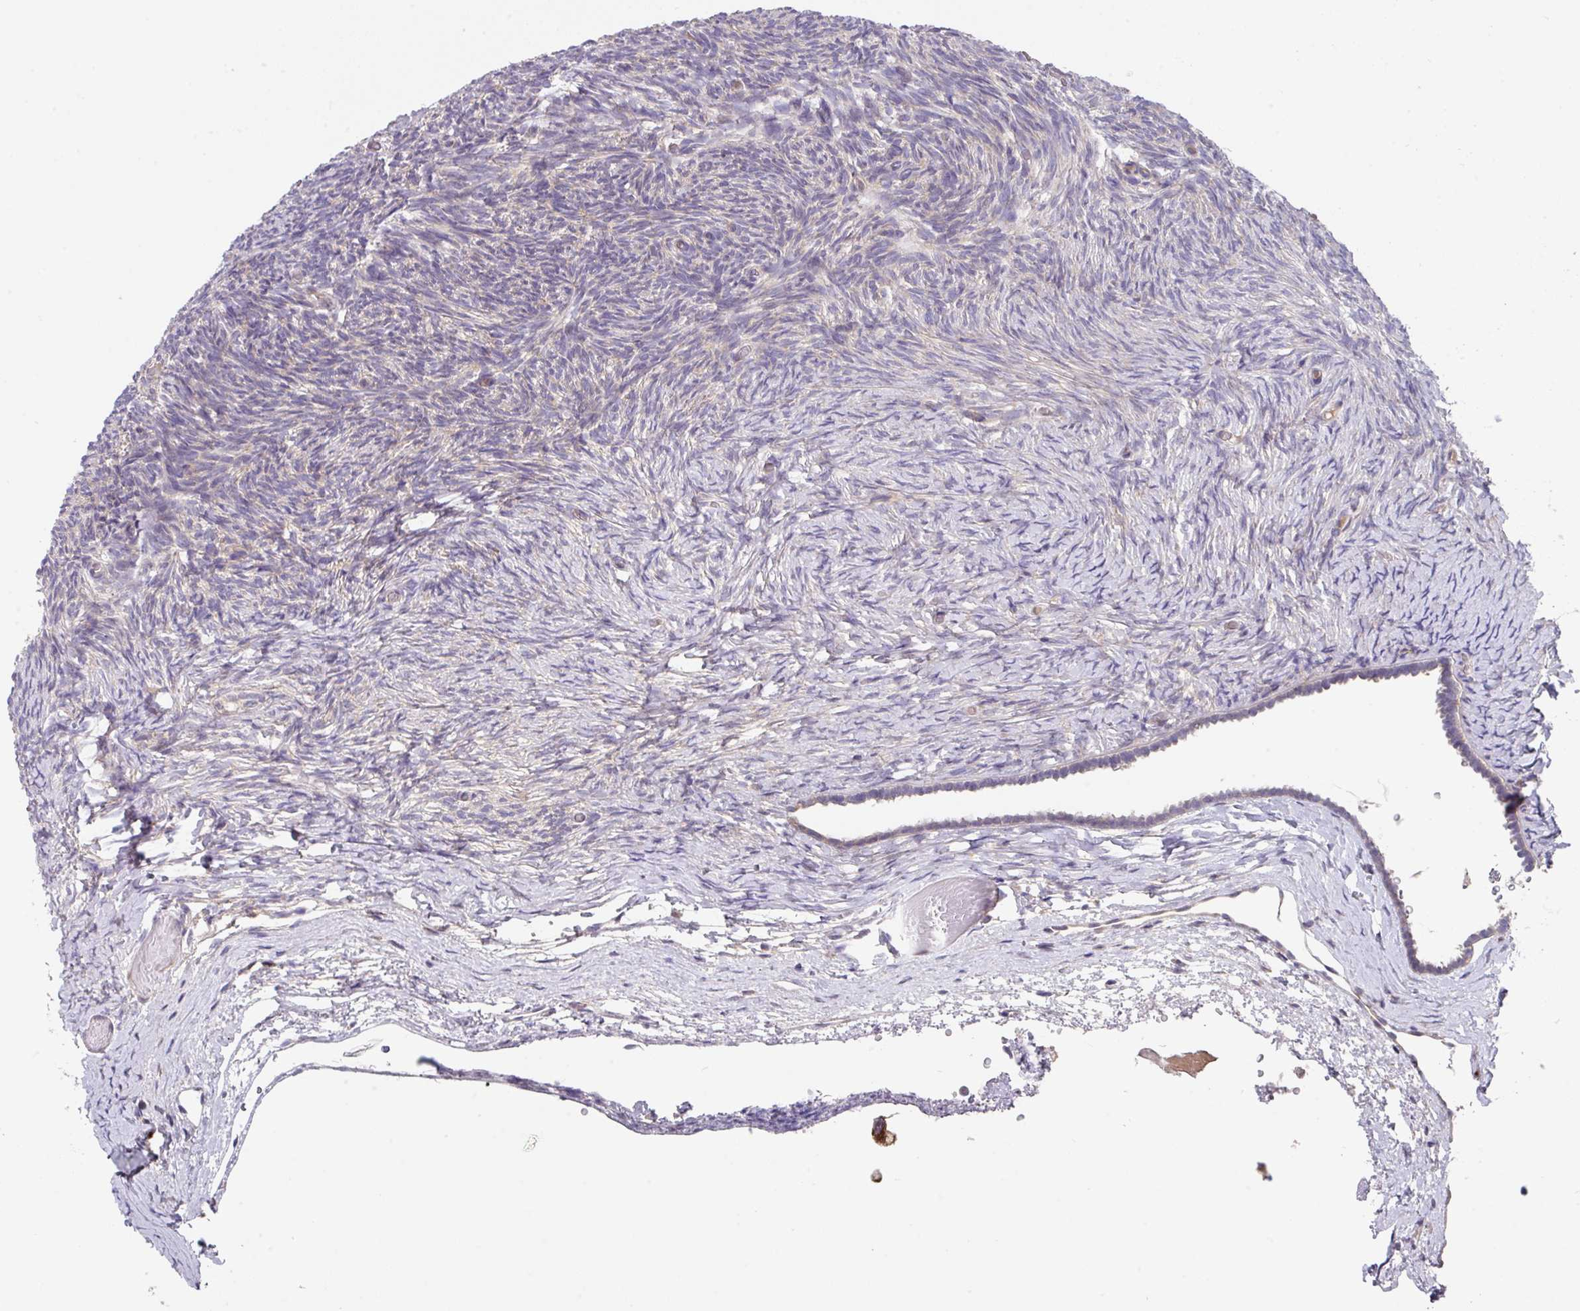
{"staining": {"intensity": "moderate", "quantity": ">75%", "location": "cytoplasmic/membranous"}, "tissue": "ovary", "cell_type": "Follicle cells", "image_type": "normal", "snomed": [{"axis": "morphology", "description": "Normal tissue, NOS"}, {"axis": "topography", "description": "Ovary"}], "caption": "IHC (DAB) staining of normal human ovary reveals moderate cytoplasmic/membranous protein expression in approximately >75% of follicle cells. Nuclei are stained in blue.", "gene": "EIF4B", "patient": {"sex": "female", "age": 39}}